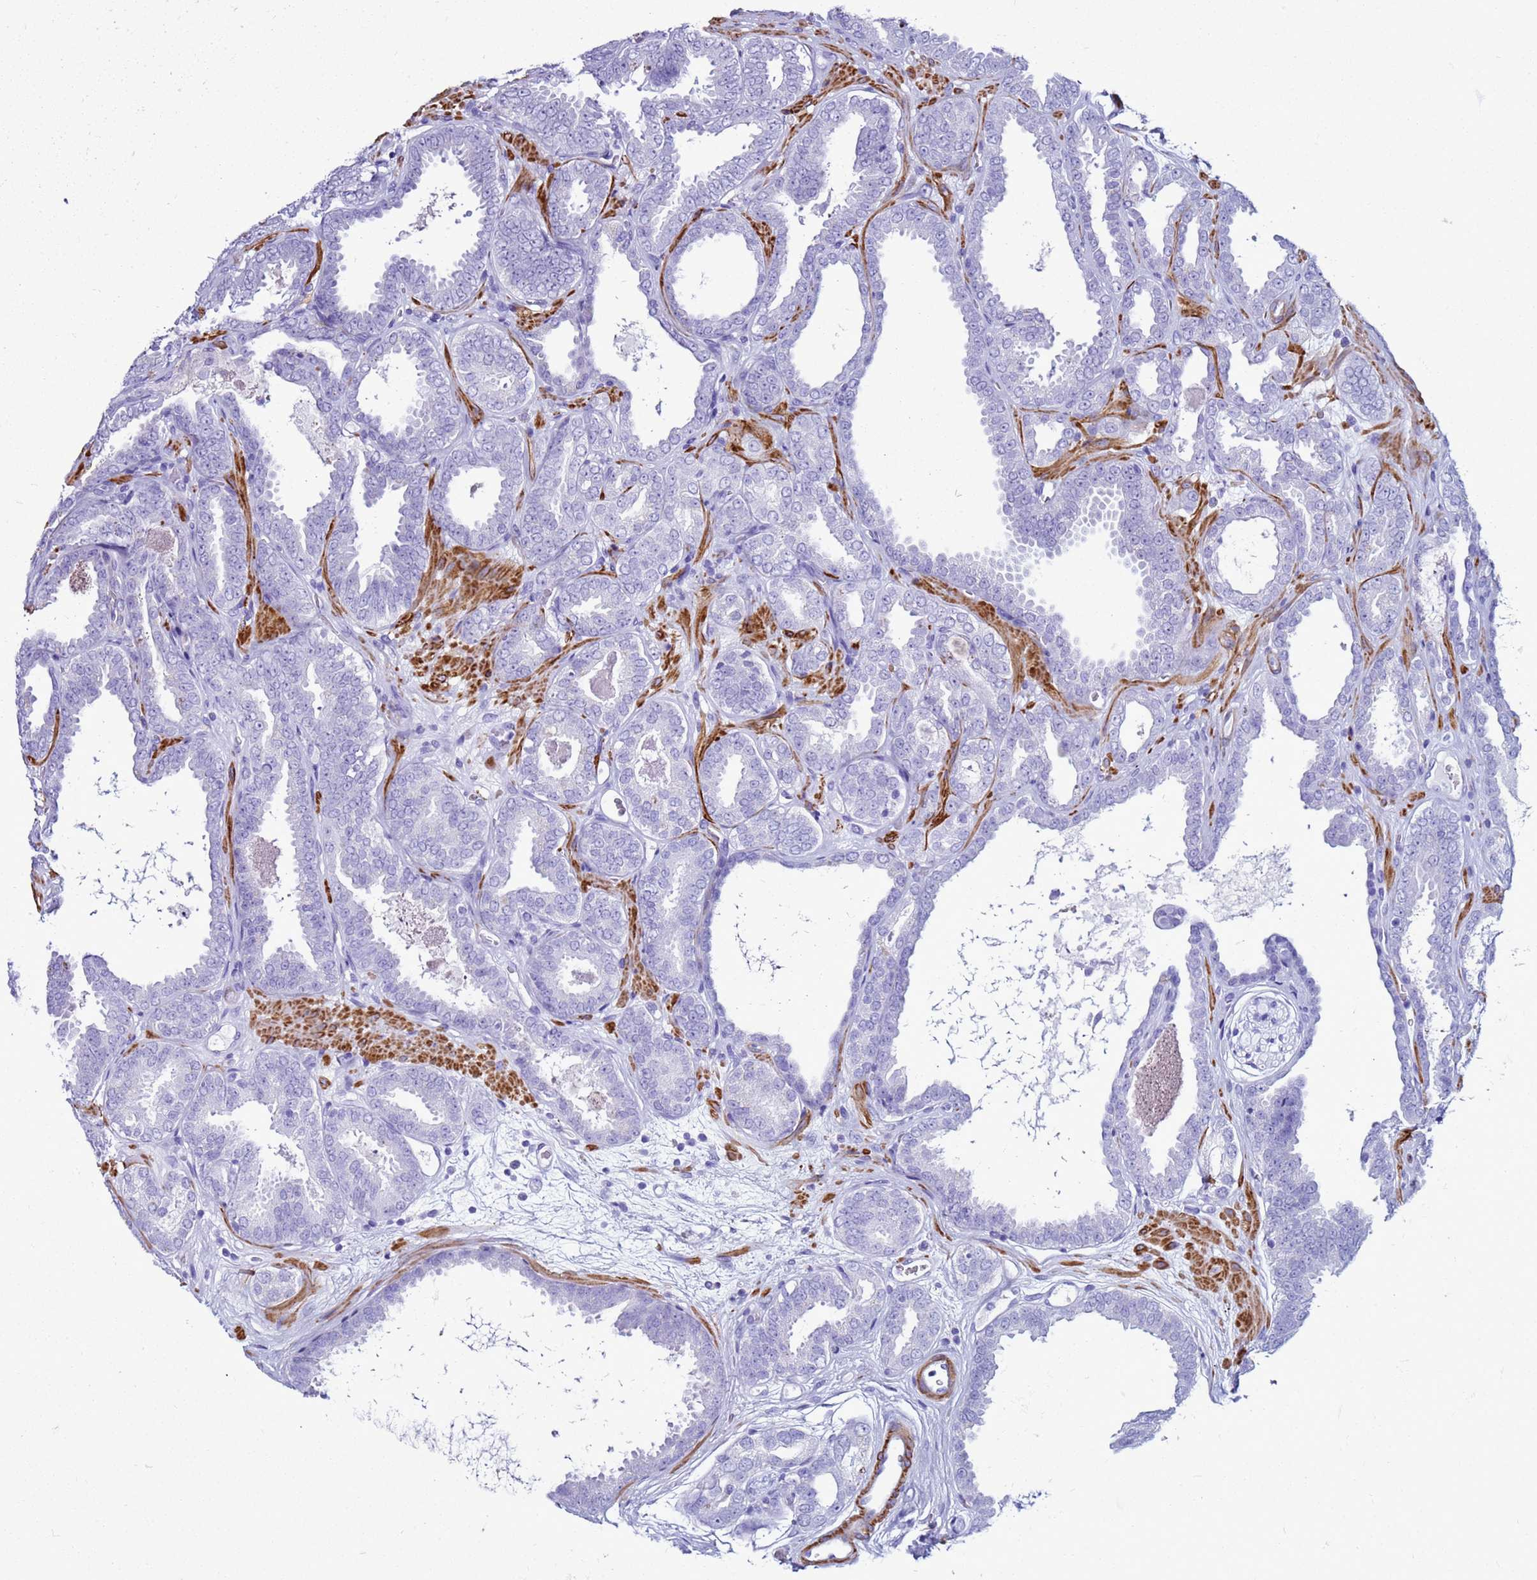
{"staining": {"intensity": "negative", "quantity": "none", "location": "none"}, "tissue": "prostate cancer", "cell_type": "Tumor cells", "image_type": "cancer", "snomed": [{"axis": "morphology", "description": "Adenocarcinoma, High grade"}, {"axis": "topography", "description": "Prostate"}], "caption": "Immunohistochemistry of human prostate high-grade adenocarcinoma demonstrates no staining in tumor cells.", "gene": "LCMT1", "patient": {"sex": "male", "age": 72}}